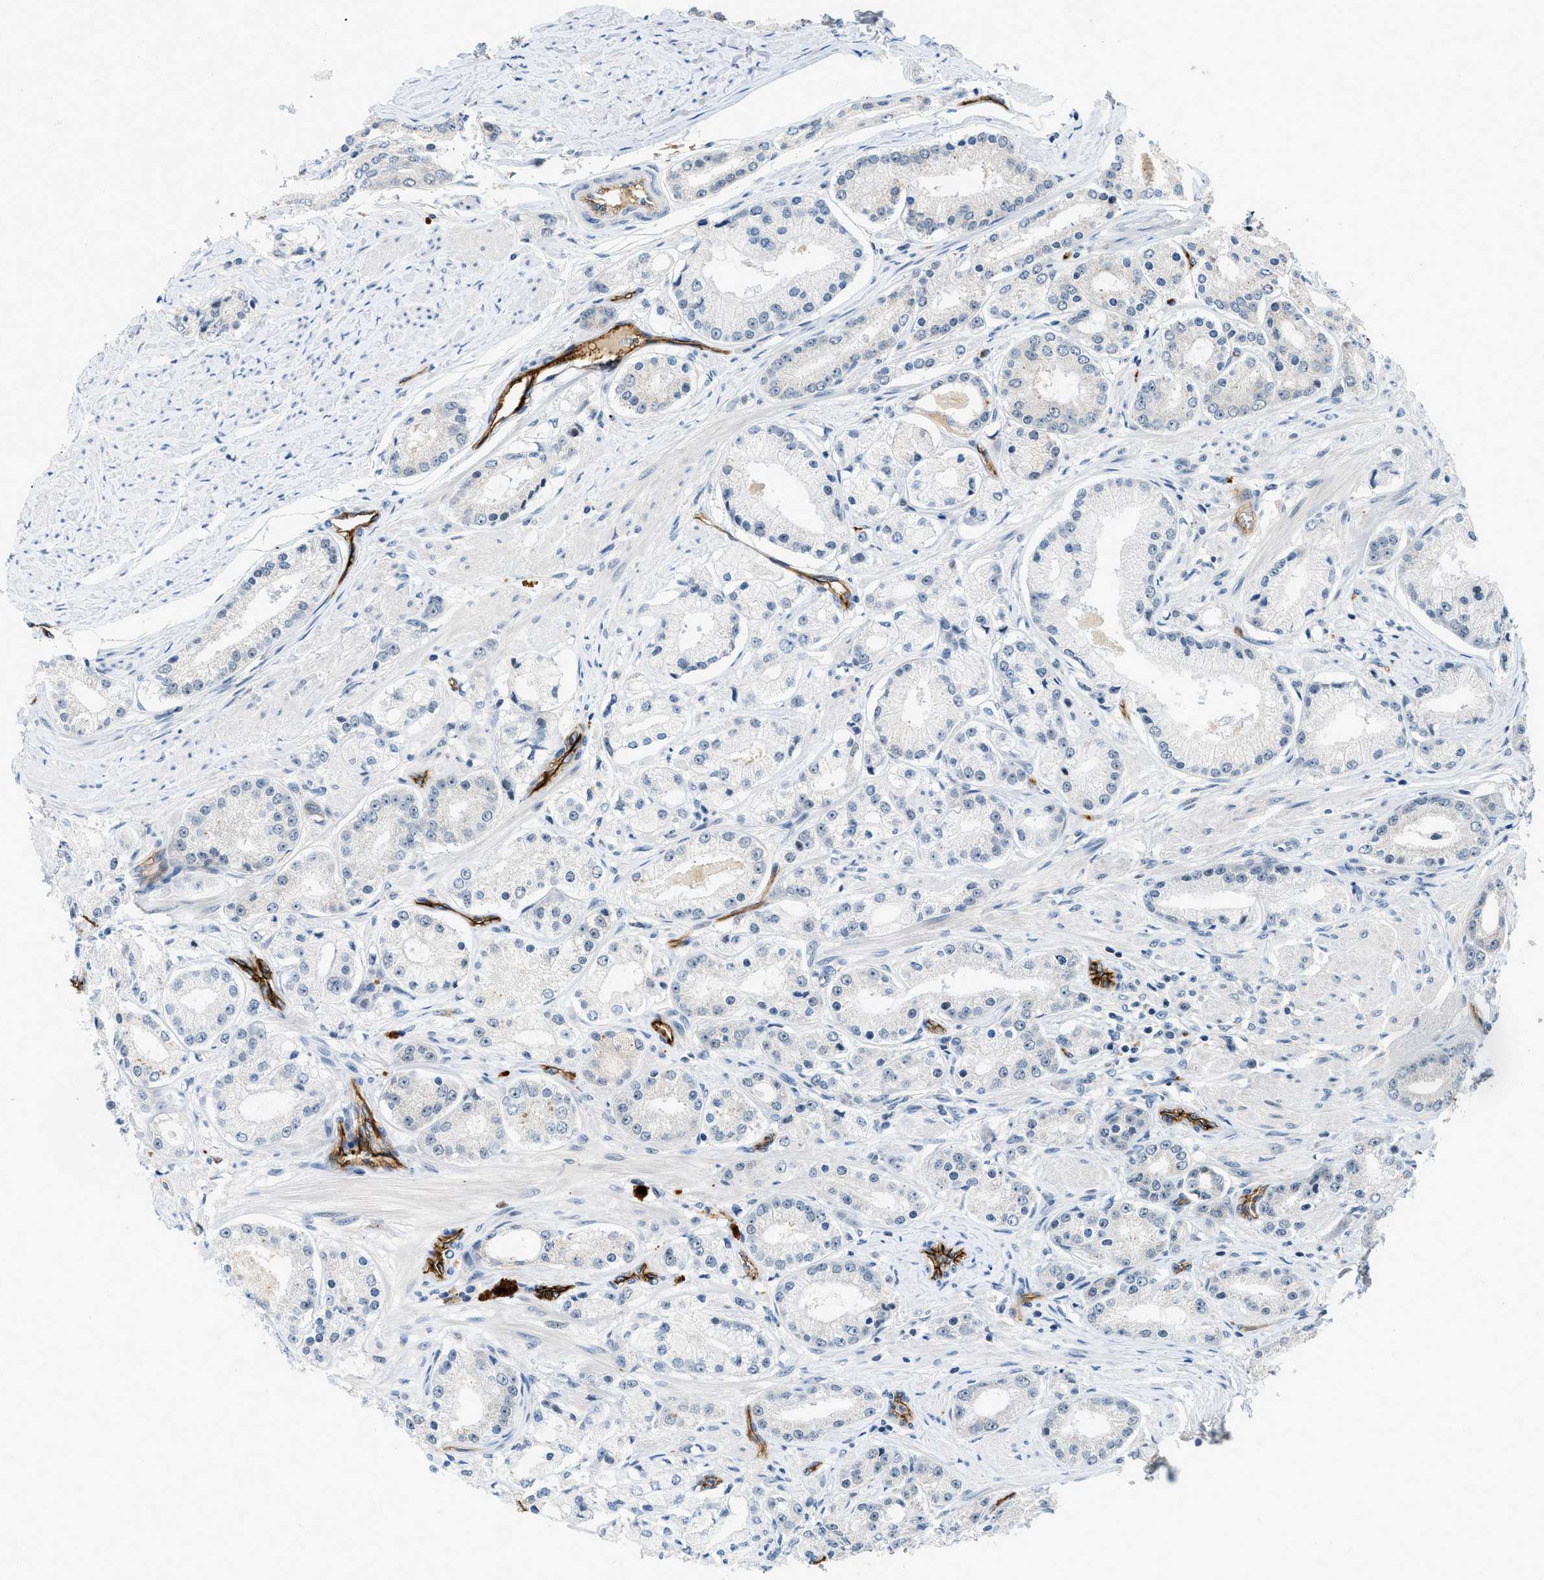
{"staining": {"intensity": "negative", "quantity": "none", "location": "none"}, "tissue": "prostate cancer", "cell_type": "Tumor cells", "image_type": "cancer", "snomed": [{"axis": "morphology", "description": "Adenocarcinoma, Low grade"}, {"axis": "topography", "description": "Prostate"}], "caption": "Adenocarcinoma (low-grade) (prostate) stained for a protein using IHC exhibits no expression tumor cells.", "gene": "SLCO2A1", "patient": {"sex": "male", "age": 63}}